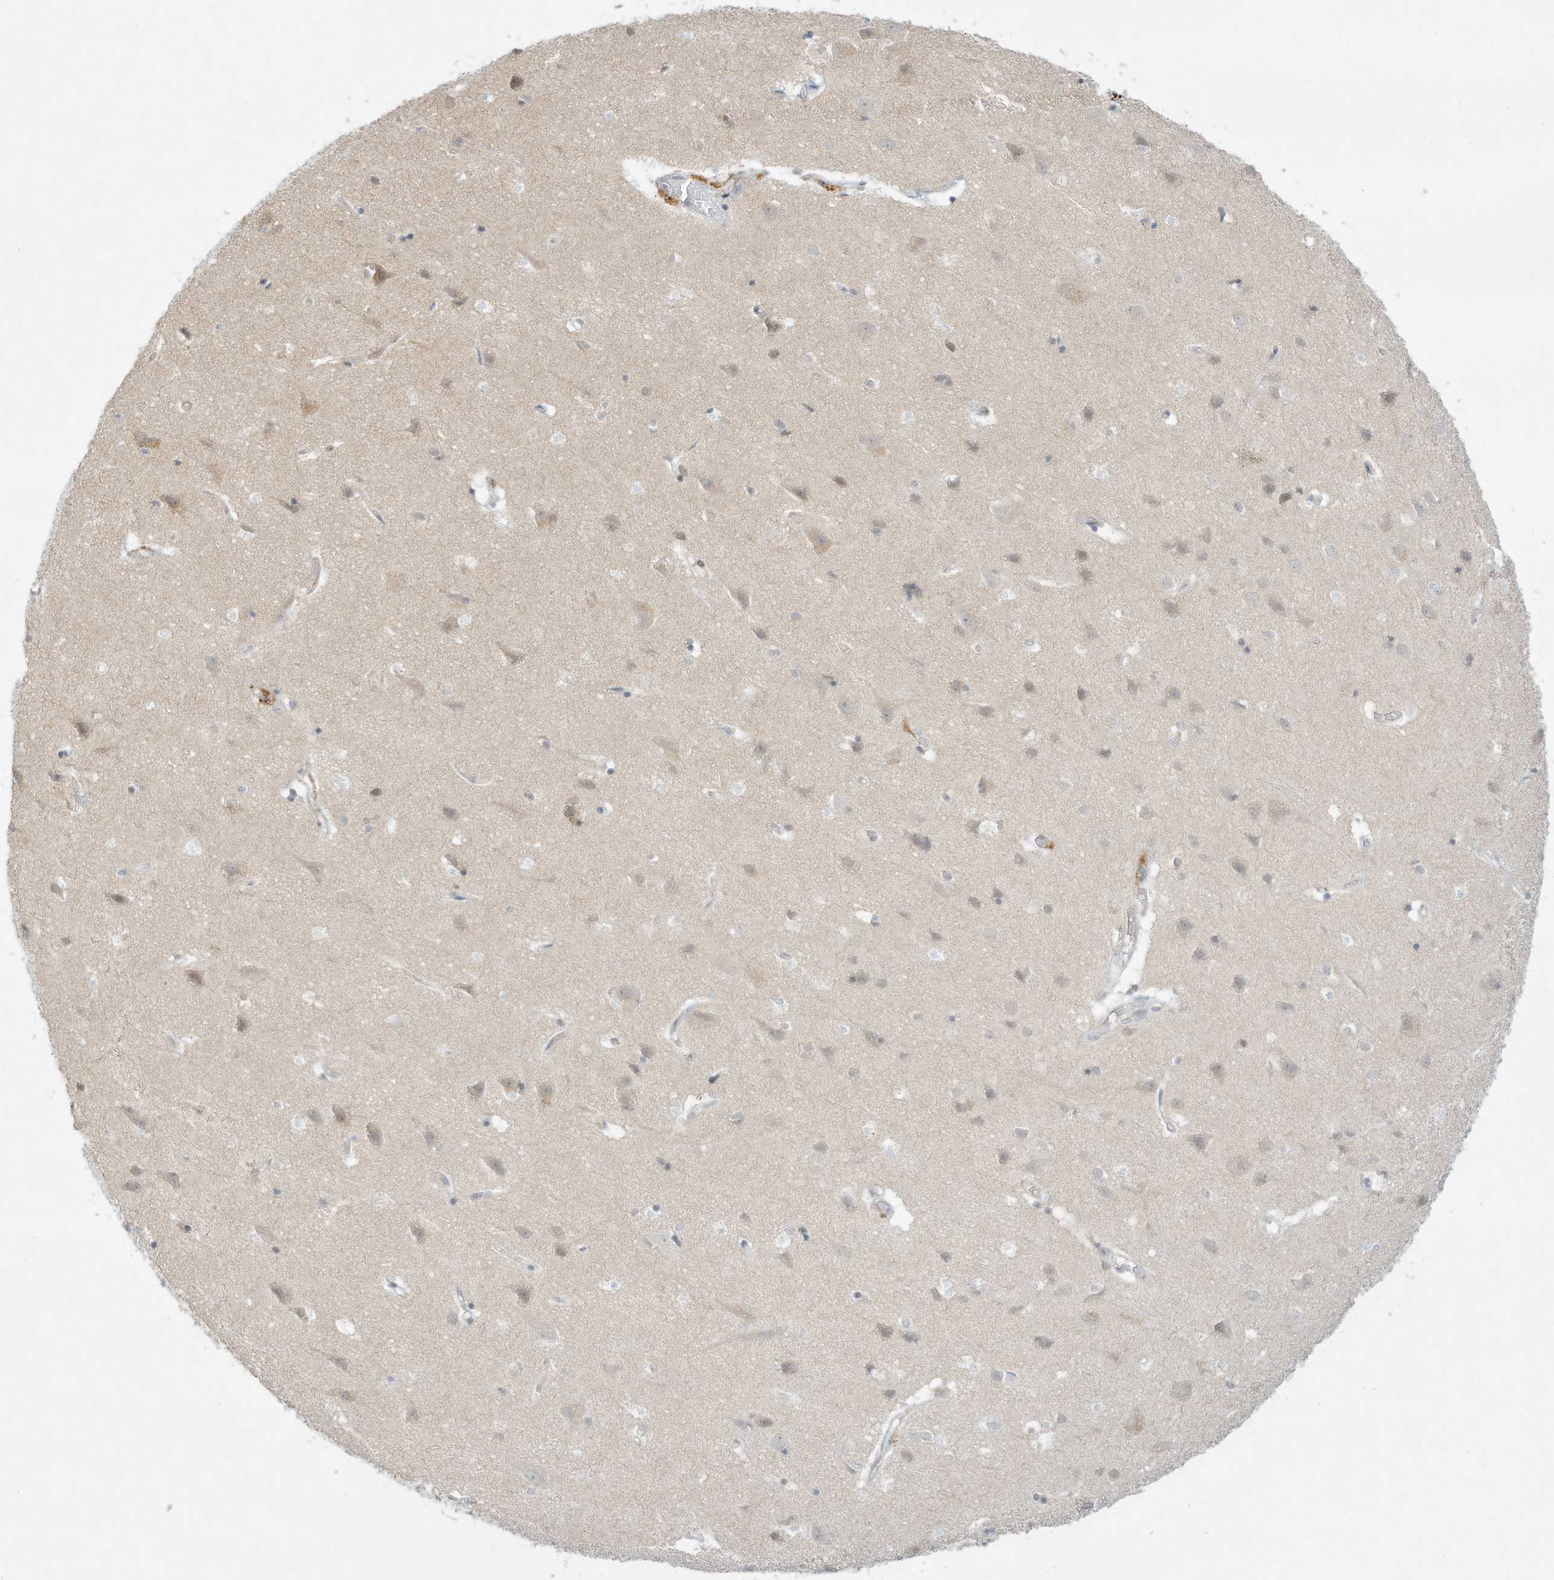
{"staining": {"intensity": "weak", "quantity": "25%-75%", "location": "cytoplasmic/membranous"}, "tissue": "cerebral cortex", "cell_type": "Endothelial cells", "image_type": "normal", "snomed": [{"axis": "morphology", "description": "Normal tissue, NOS"}, {"axis": "topography", "description": "Cerebral cortex"}], "caption": "High-power microscopy captured an immunohistochemistry (IHC) photomicrograph of unremarkable cerebral cortex, revealing weak cytoplasmic/membranous positivity in approximately 25%-75% of endothelial cells.", "gene": "PAK6", "patient": {"sex": "male", "age": 54}}